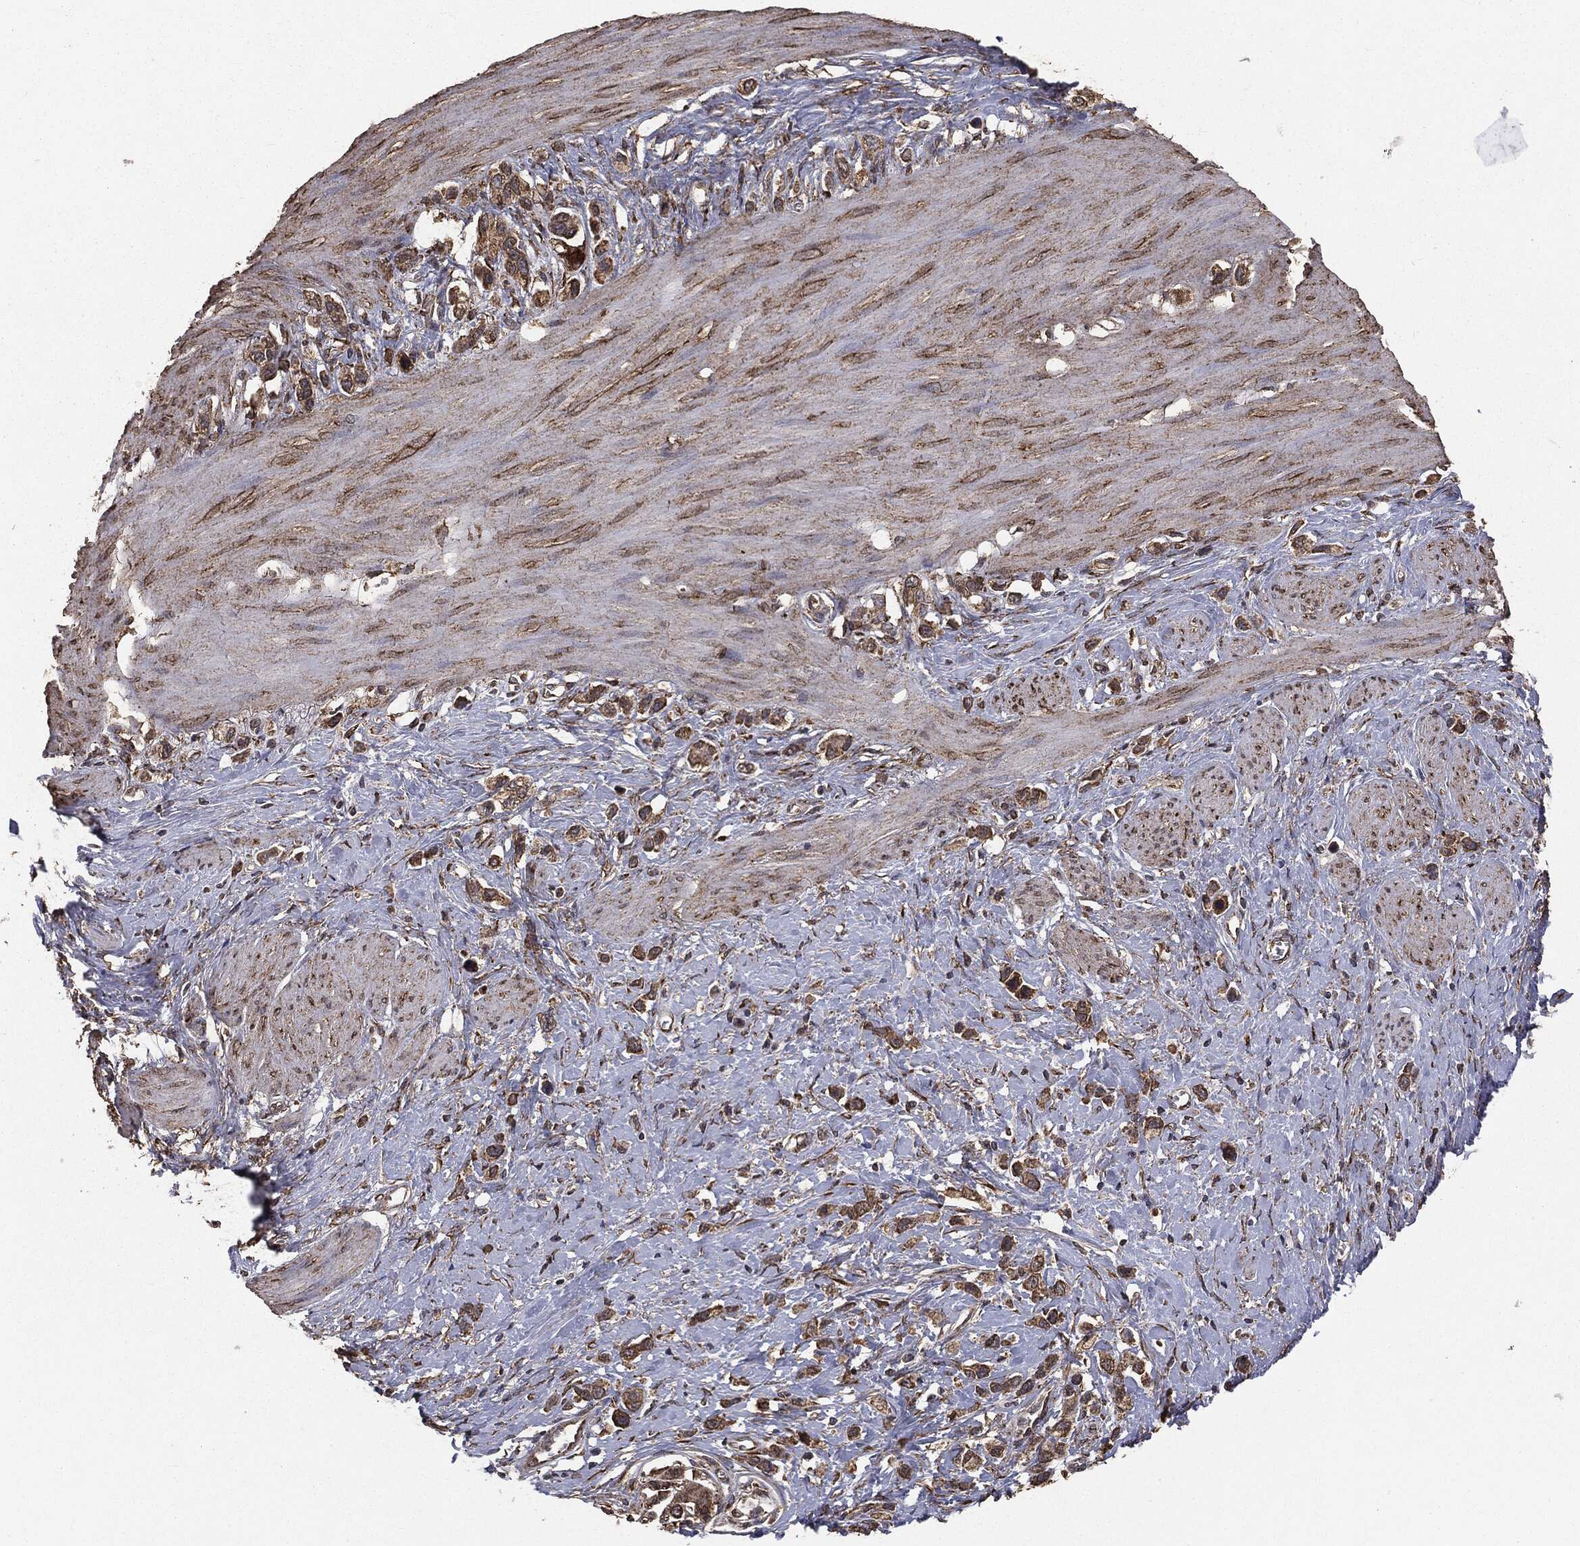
{"staining": {"intensity": "moderate", "quantity": ">75%", "location": "cytoplasmic/membranous"}, "tissue": "stomach cancer", "cell_type": "Tumor cells", "image_type": "cancer", "snomed": [{"axis": "morphology", "description": "Normal tissue, NOS"}, {"axis": "morphology", "description": "Adenocarcinoma, NOS"}, {"axis": "morphology", "description": "Adenocarcinoma, High grade"}, {"axis": "topography", "description": "Stomach, upper"}, {"axis": "topography", "description": "Stomach"}], "caption": "Tumor cells exhibit medium levels of moderate cytoplasmic/membranous staining in about >75% of cells in human stomach adenocarcinoma (high-grade).", "gene": "MTOR", "patient": {"sex": "female", "age": 65}}